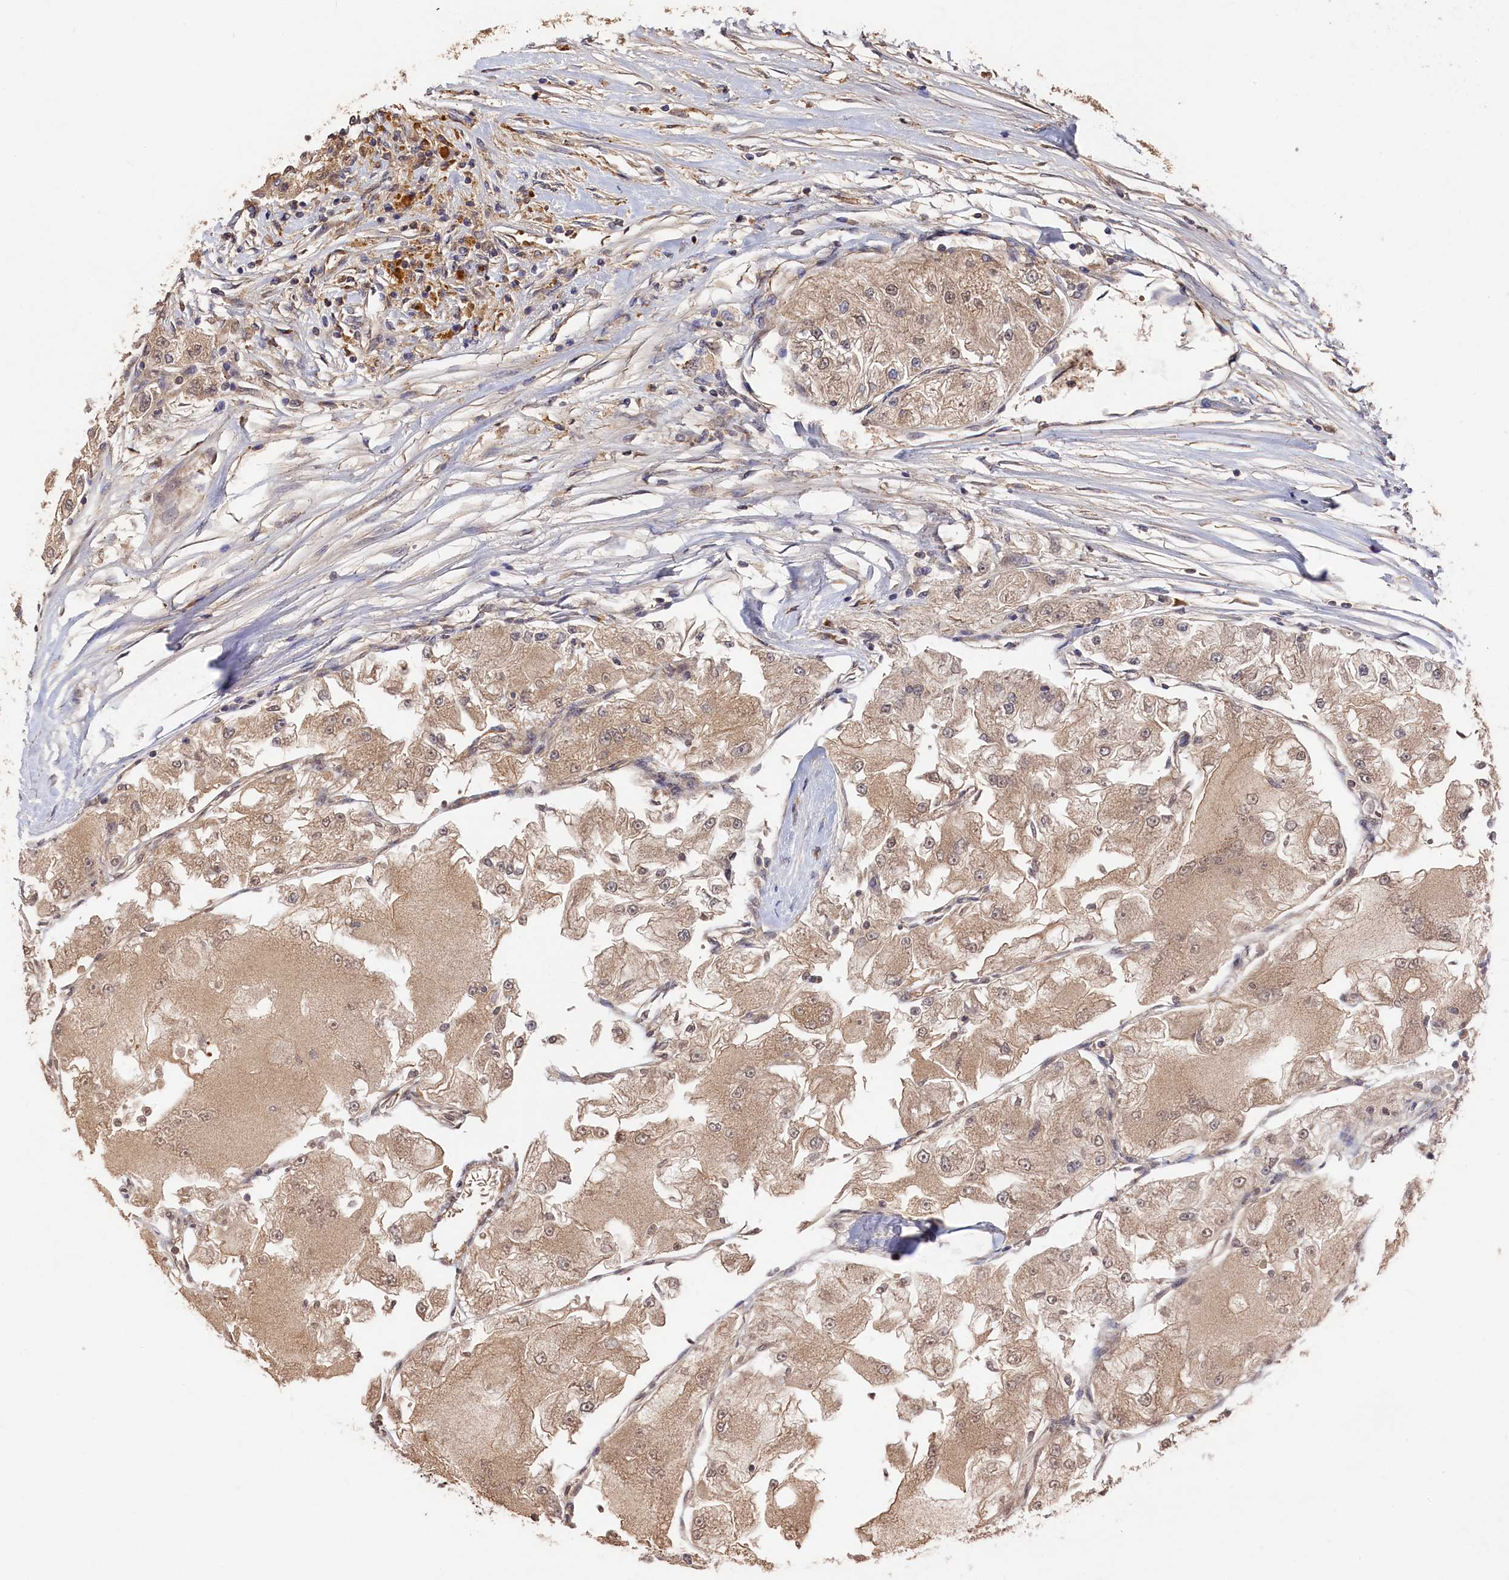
{"staining": {"intensity": "moderate", "quantity": ">75%", "location": "cytoplasmic/membranous"}, "tissue": "renal cancer", "cell_type": "Tumor cells", "image_type": "cancer", "snomed": [{"axis": "morphology", "description": "Adenocarcinoma, NOS"}, {"axis": "topography", "description": "Kidney"}], "caption": "The histopathology image reveals staining of renal cancer (adenocarcinoma), revealing moderate cytoplasmic/membranous protein staining (brown color) within tumor cells.", "gene": "DHRS11", "patient": {"sex": "female", "age": 72}}